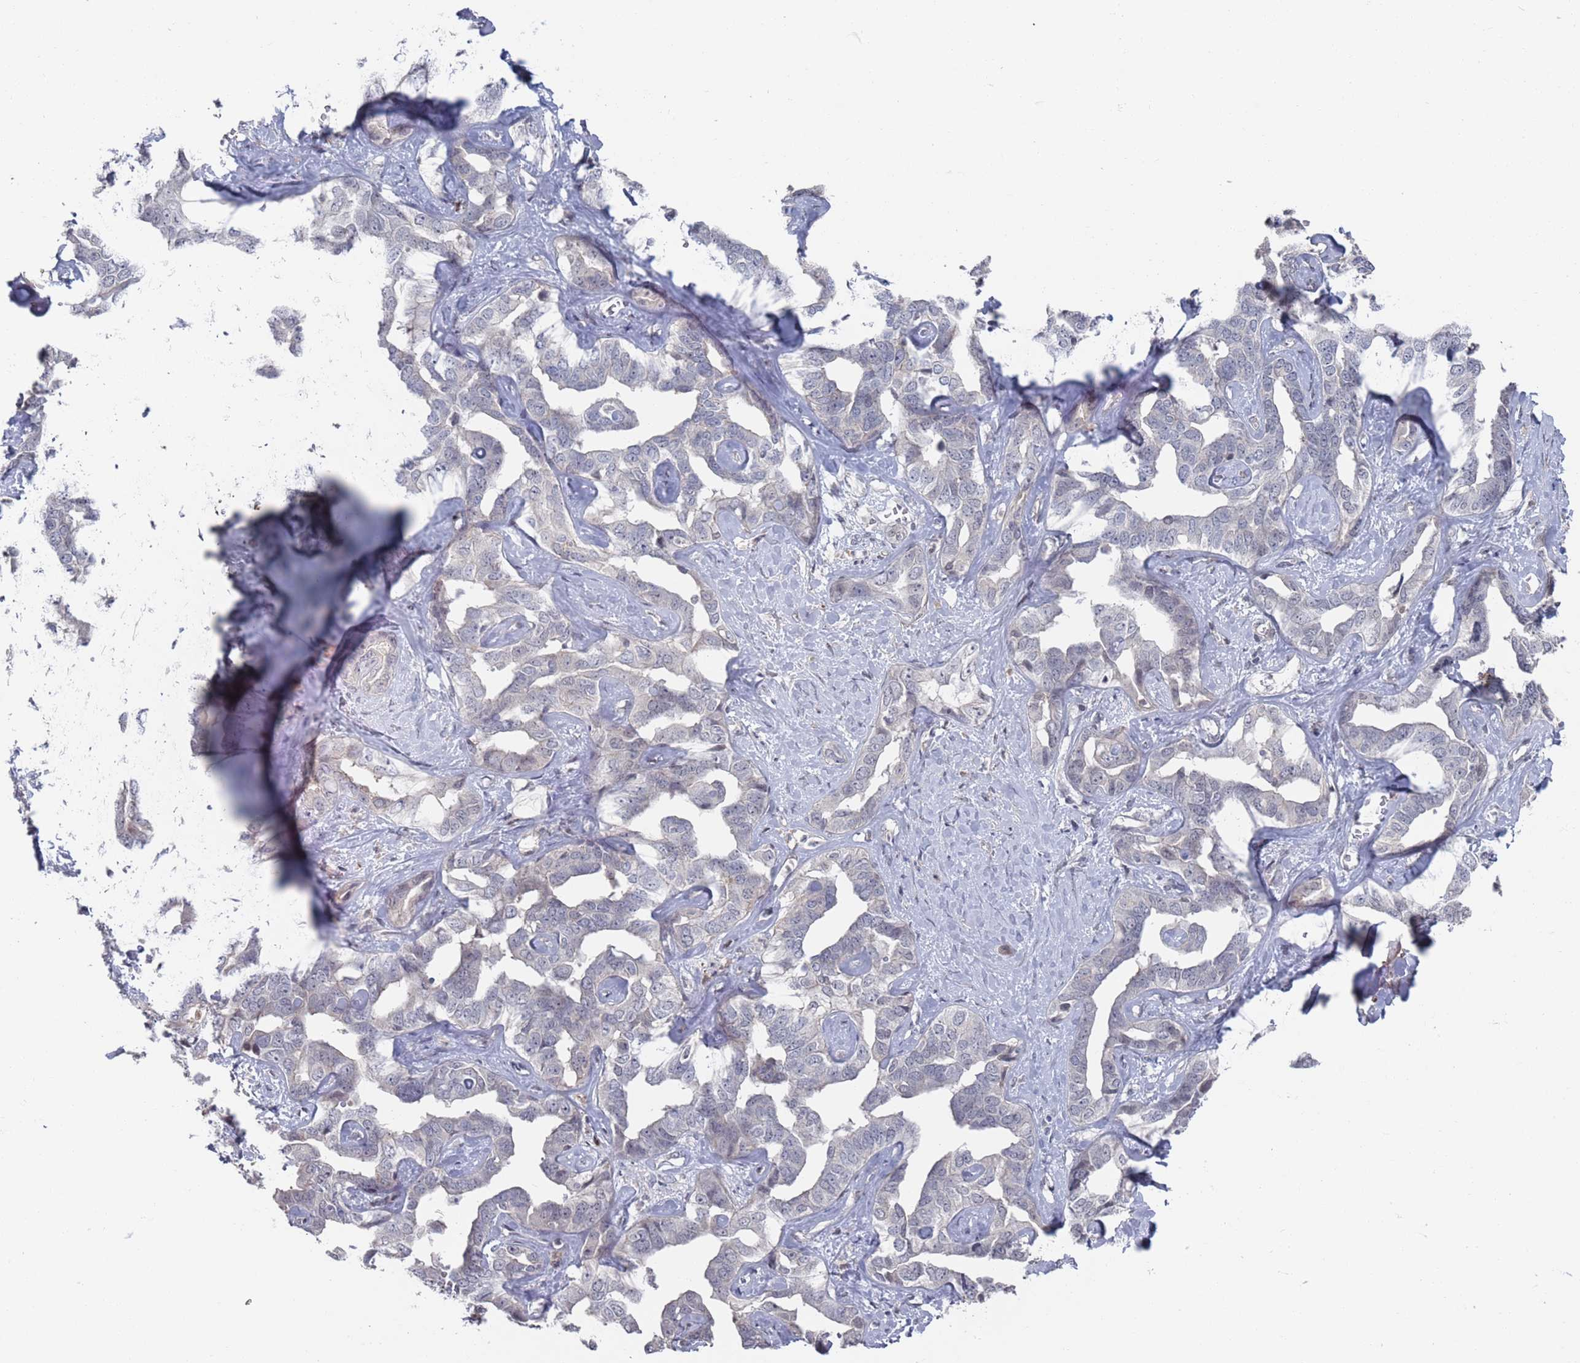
{"staining": {"intensity": "negative", "quantity": "none", "location": "none"}, "tissue": "liver cancer", "cell_type": "Tumor cells", "image_type": "cancer", "snomed": [{"axis": "morphology", "description": "Cholangiocarcinoma"}, {"axis": "topography", "description": "Liver"}], "caption": "DAB immunohistochemical staining of human liver cancer displays no significant expression in tumor cells.", "gene": "DGKD", "patient": {"sex": "male", "age": 59}}